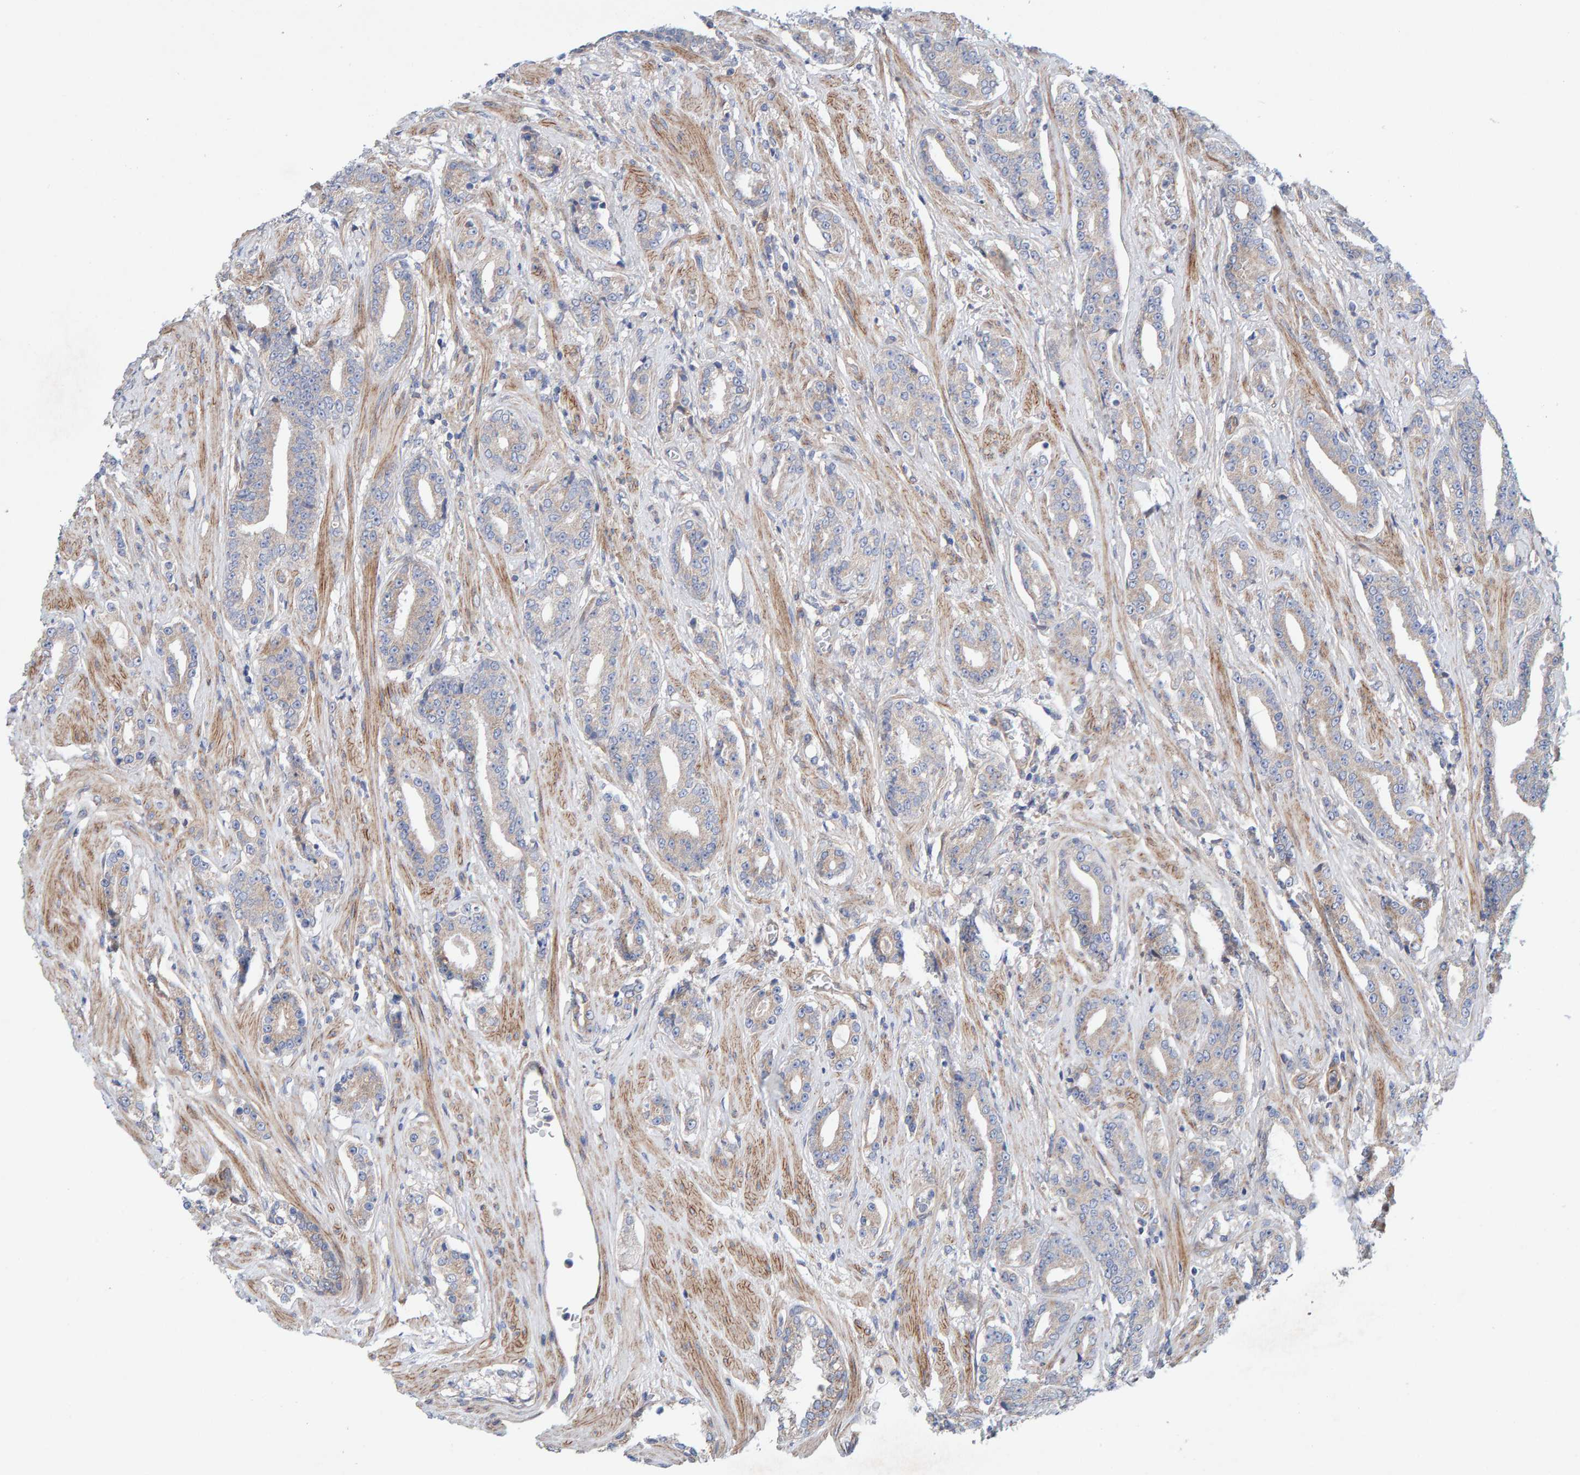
{"staining": {"intensity": "weak", "quantity": "25%-75%", "location": "cytoplasmic/membranous"}, "tissue": "prostate cancer", "cell_type": "Tumor cells", "image_type": "cancer", "snomed": [{"axis": "morphology", "description": "Adenocarcinoma, High grade"}, {"axis": "topography", "description": "Prostate"}], "caption": "A high-resolution image shows immunohistochemistry staining of prostate cancer, which exhibits weak cytoplasmic/membranous positivity in approximately 25%-75% of tumor cells.", "gene": "CDK5RAP3", "patient": {"sex": "male", "age": 71}}